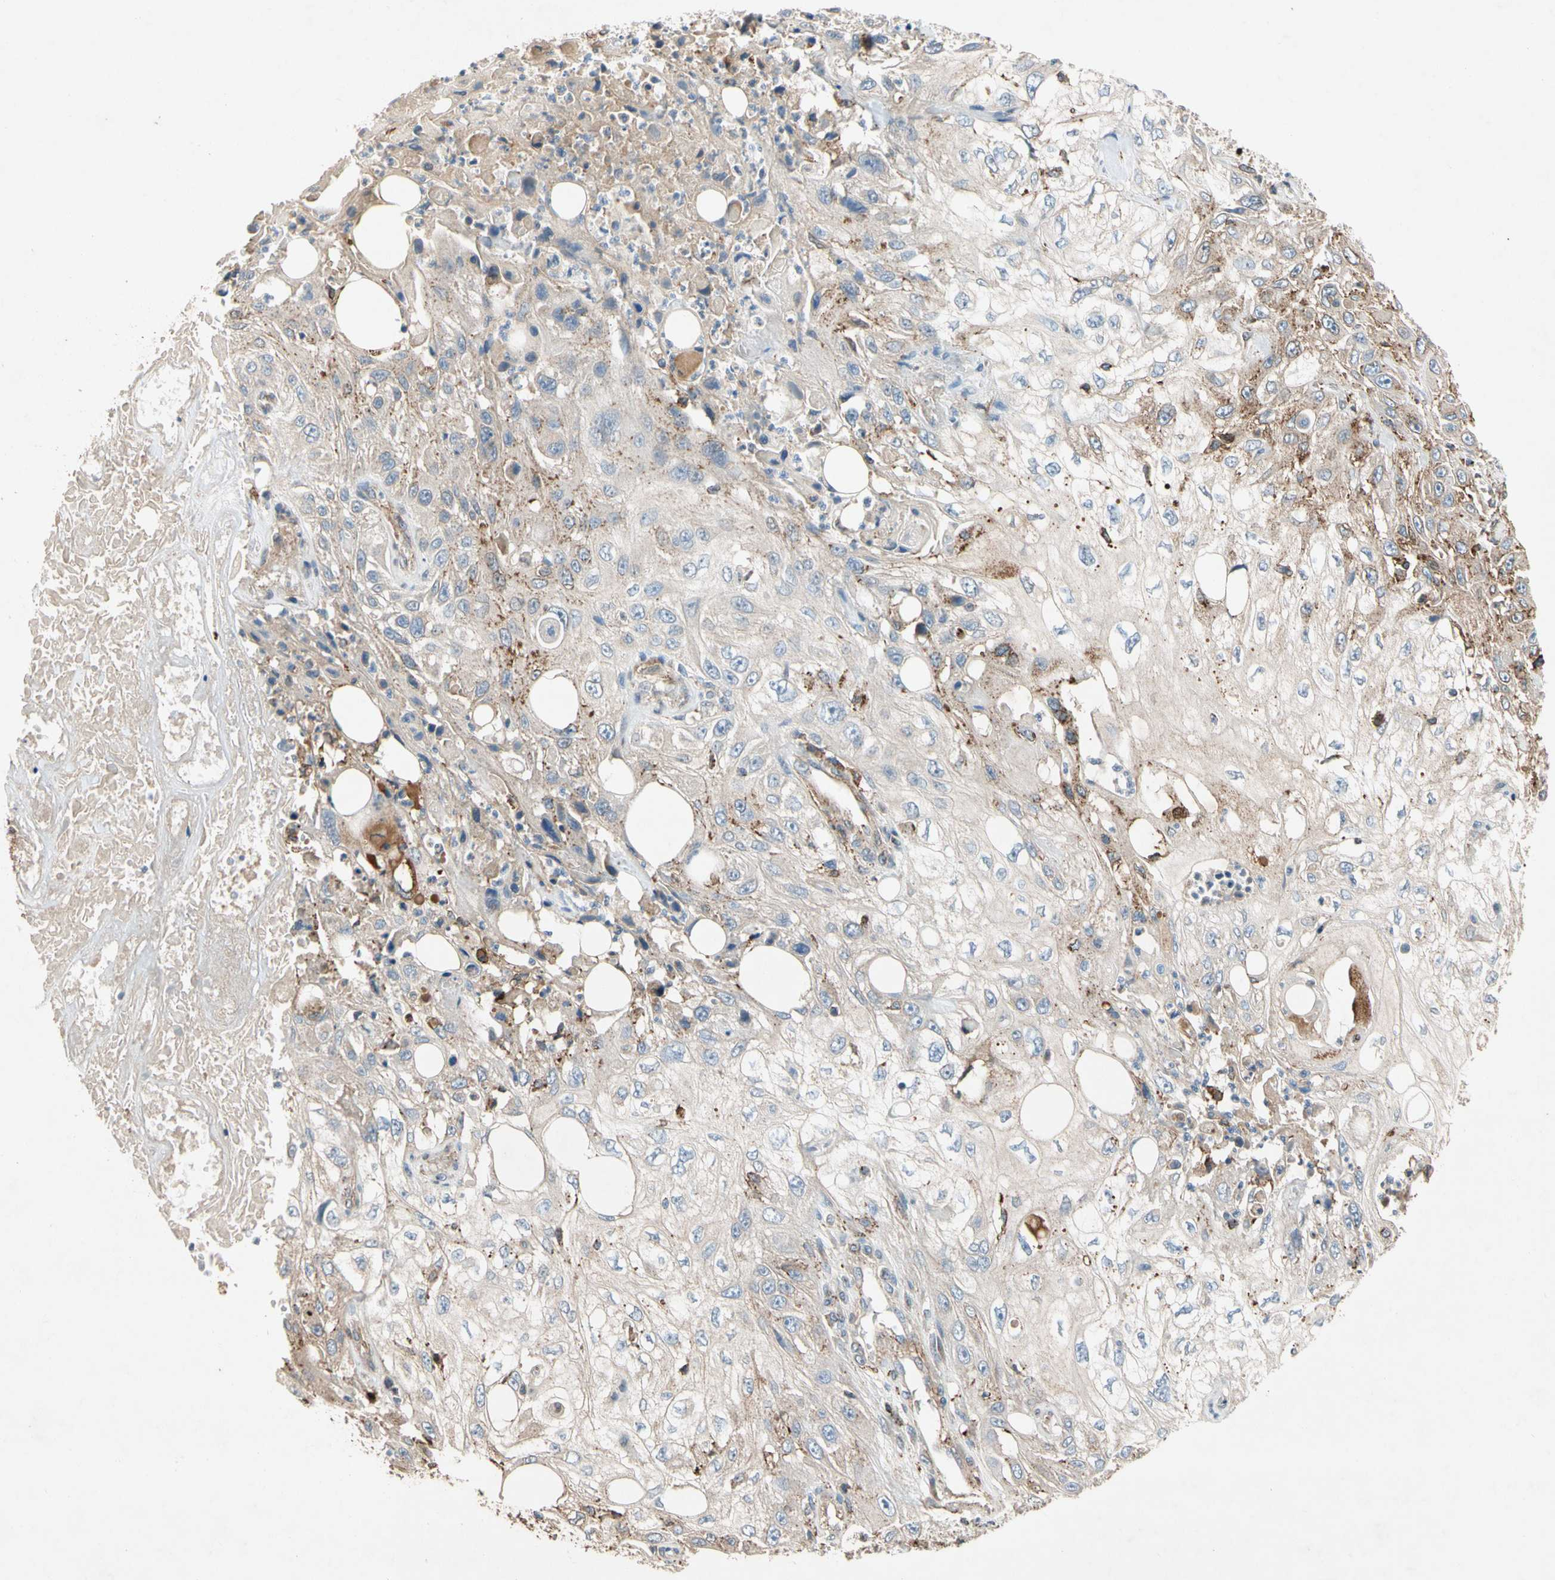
{"staining": {"intensity": "moderate", "quantity": "25%-75%", "location": "cytoplasmic/membranous"}, "tissue": "skin cancer", "cell_type": "Tumor cells", "image_type": "cancer", "snomed": [{"axis": "morphology", "description": "Squamous cell carcinoma, NOS"}, {"axis": "topography", "description": "Skin"}], "caption": "This micrograph exhibits IHC staining of human squamous cell carcinoma (skin), with medium moderate cytoplasmic/membranous expression in about 25%-75% of tumor cells.", "gene": "NDFIP2", "patient": {"sex": "male", "age": 75}}